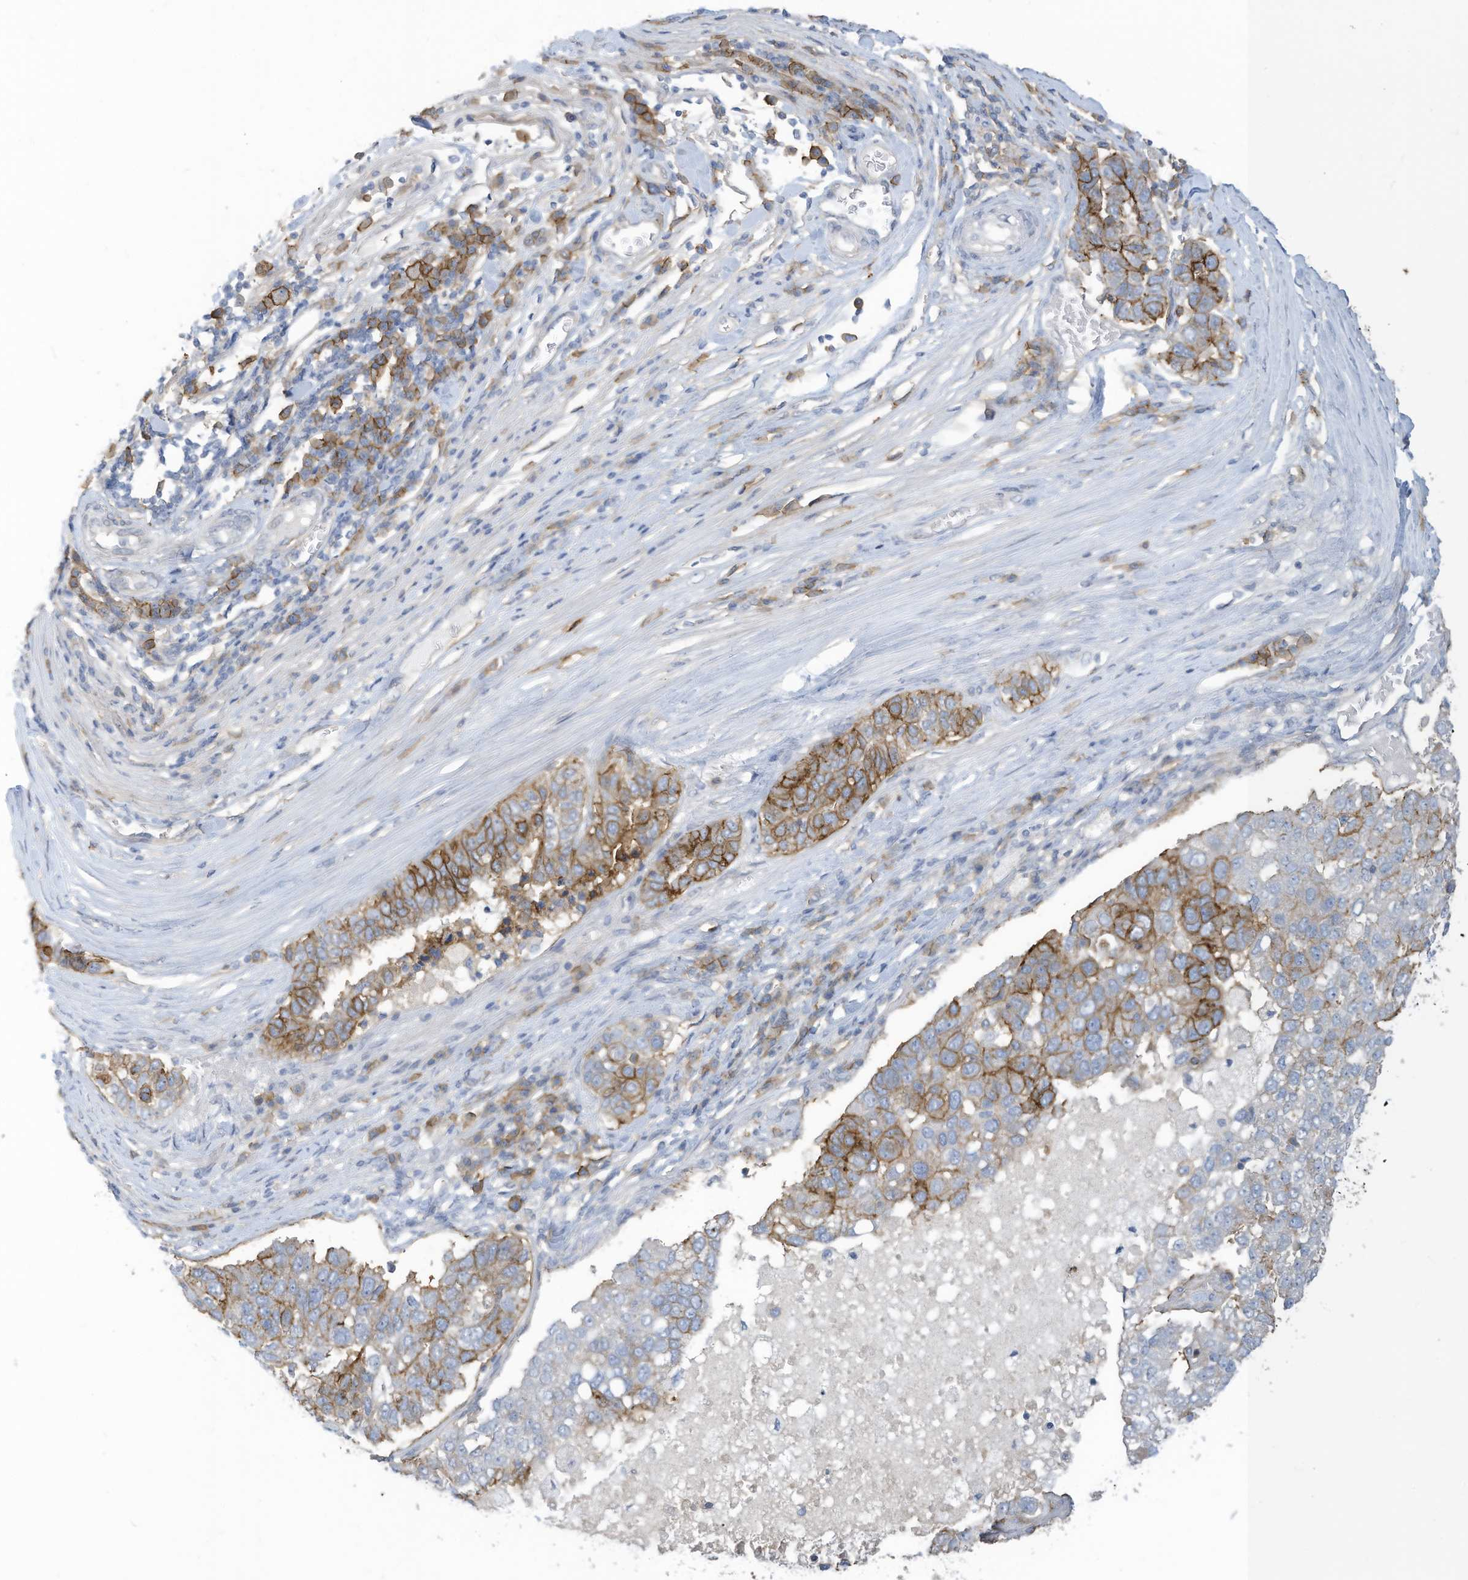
{"staining": {"intensity": "moderate", "quantity": "<25%", "location": "cytoplasmic/membranous"}, "tissue": "pancreatic cancer", "cell_type": "Tumor cells", "image_type": "cancer", "snomed": [{"axis": "morphology", "description": "Adenocarcinoma, NOS"}, {"axis": "topography", "description": "Pancreas"}], "caption": "This is a photomicrograph of immunohistochemistry staining of adenocarcinoma (pancreatic), which shows moderate expression in the cytoplasmic/membranous of tumor cells.", "gene": "SLC1A5", "patient": {"sex": "female", "age": 61}}